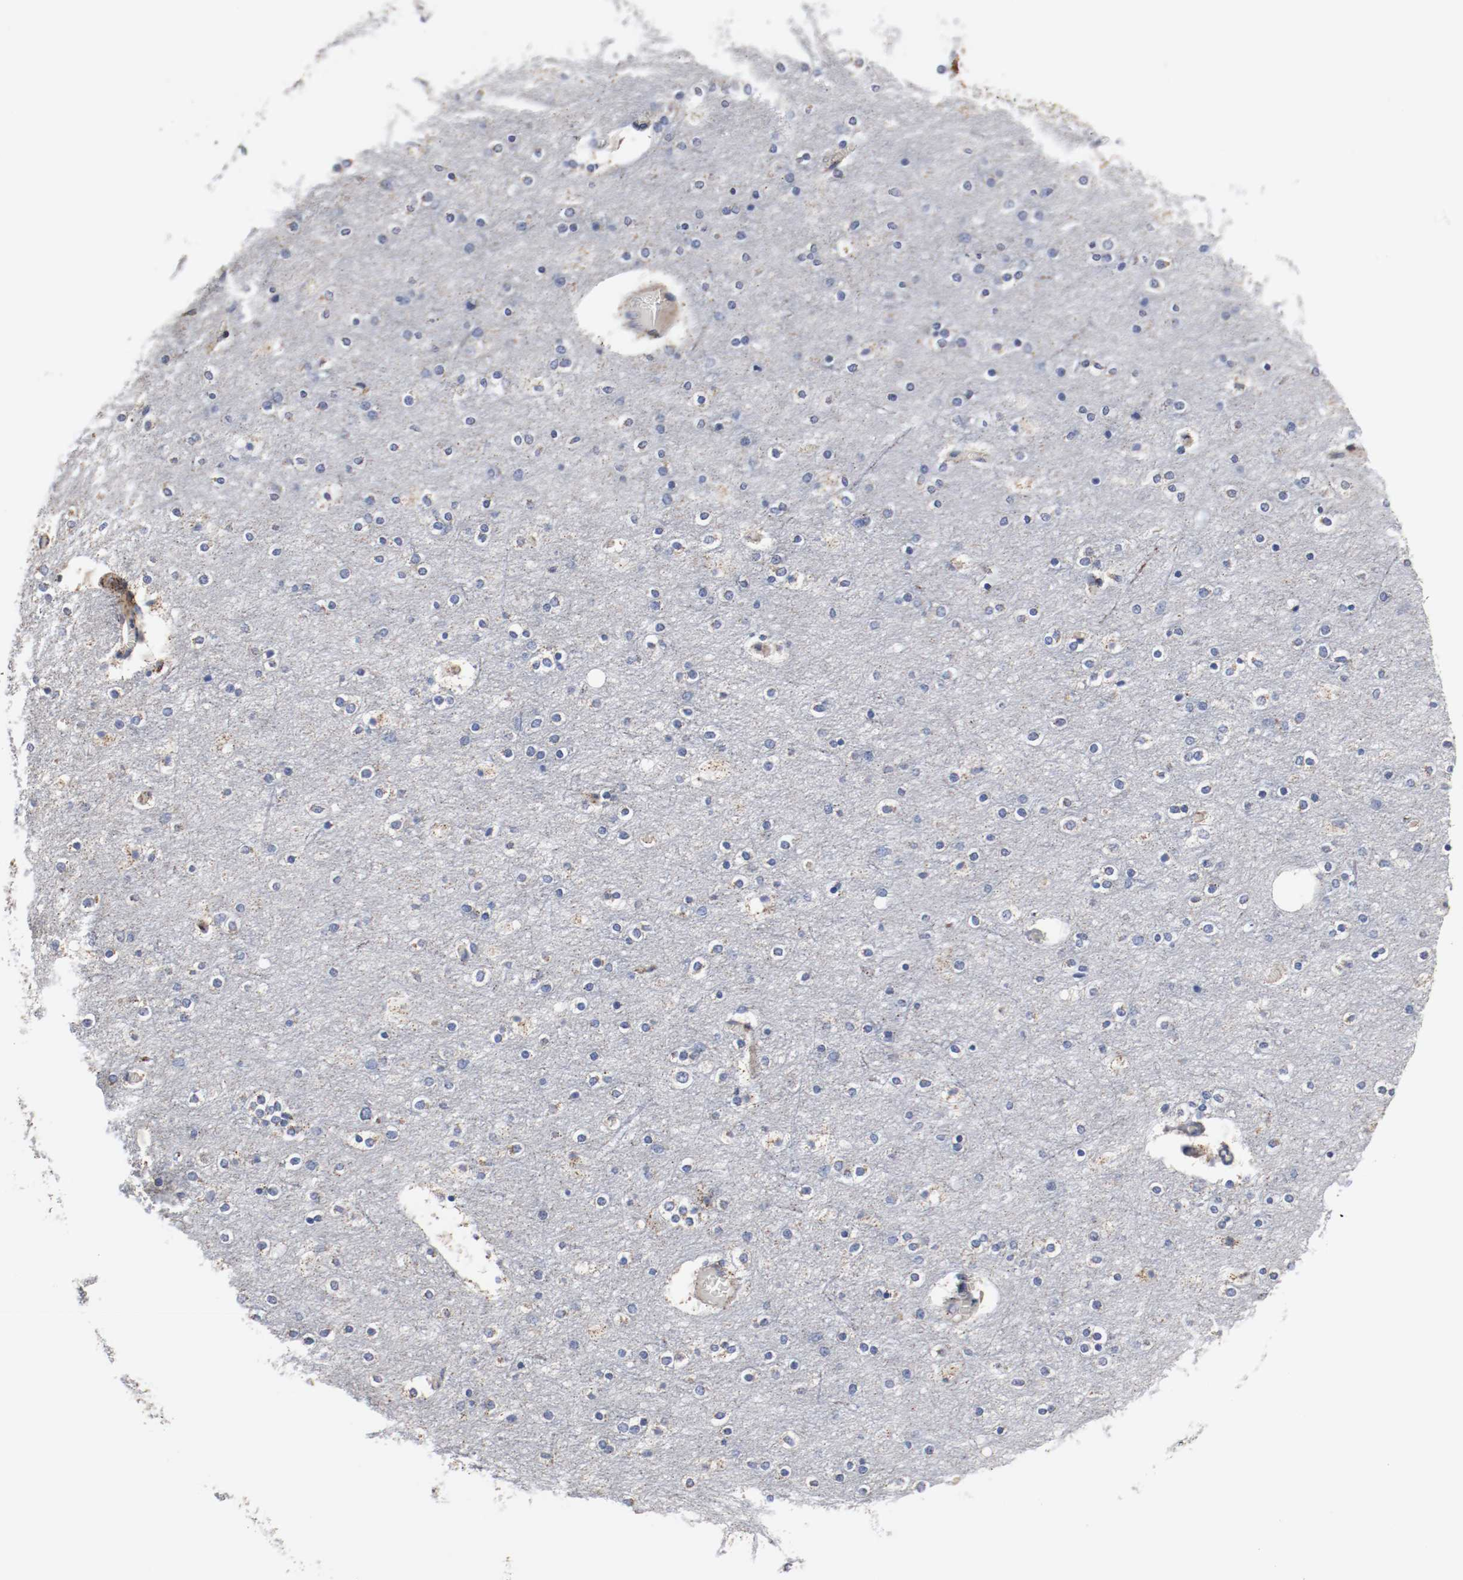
{"staining": {"intensity": "moderate", "quantity": "<25%", "location": "cytoplasmic/membranous"}, "tissue": "cerebral cortex", "cell_type": "Endothelial cells", "image_type": "normal", "snomed": [{"axis": "morphology", "description": "Normal tissue, NOS"}, {"axis": "topography", "description": "Cerebral cortex"}], "caption": "Immunohistochemical staining of unremarkable cerebral cortex demonstrates <25% levels of moderate cytoplasmic/membranous protein positivity in approximately <25% of endothelial cells. (Brightfield microscopy of DAB IHC at high magnification).", "gene": "TUBD1", "patient": {"sex": "female", "age": 54}}